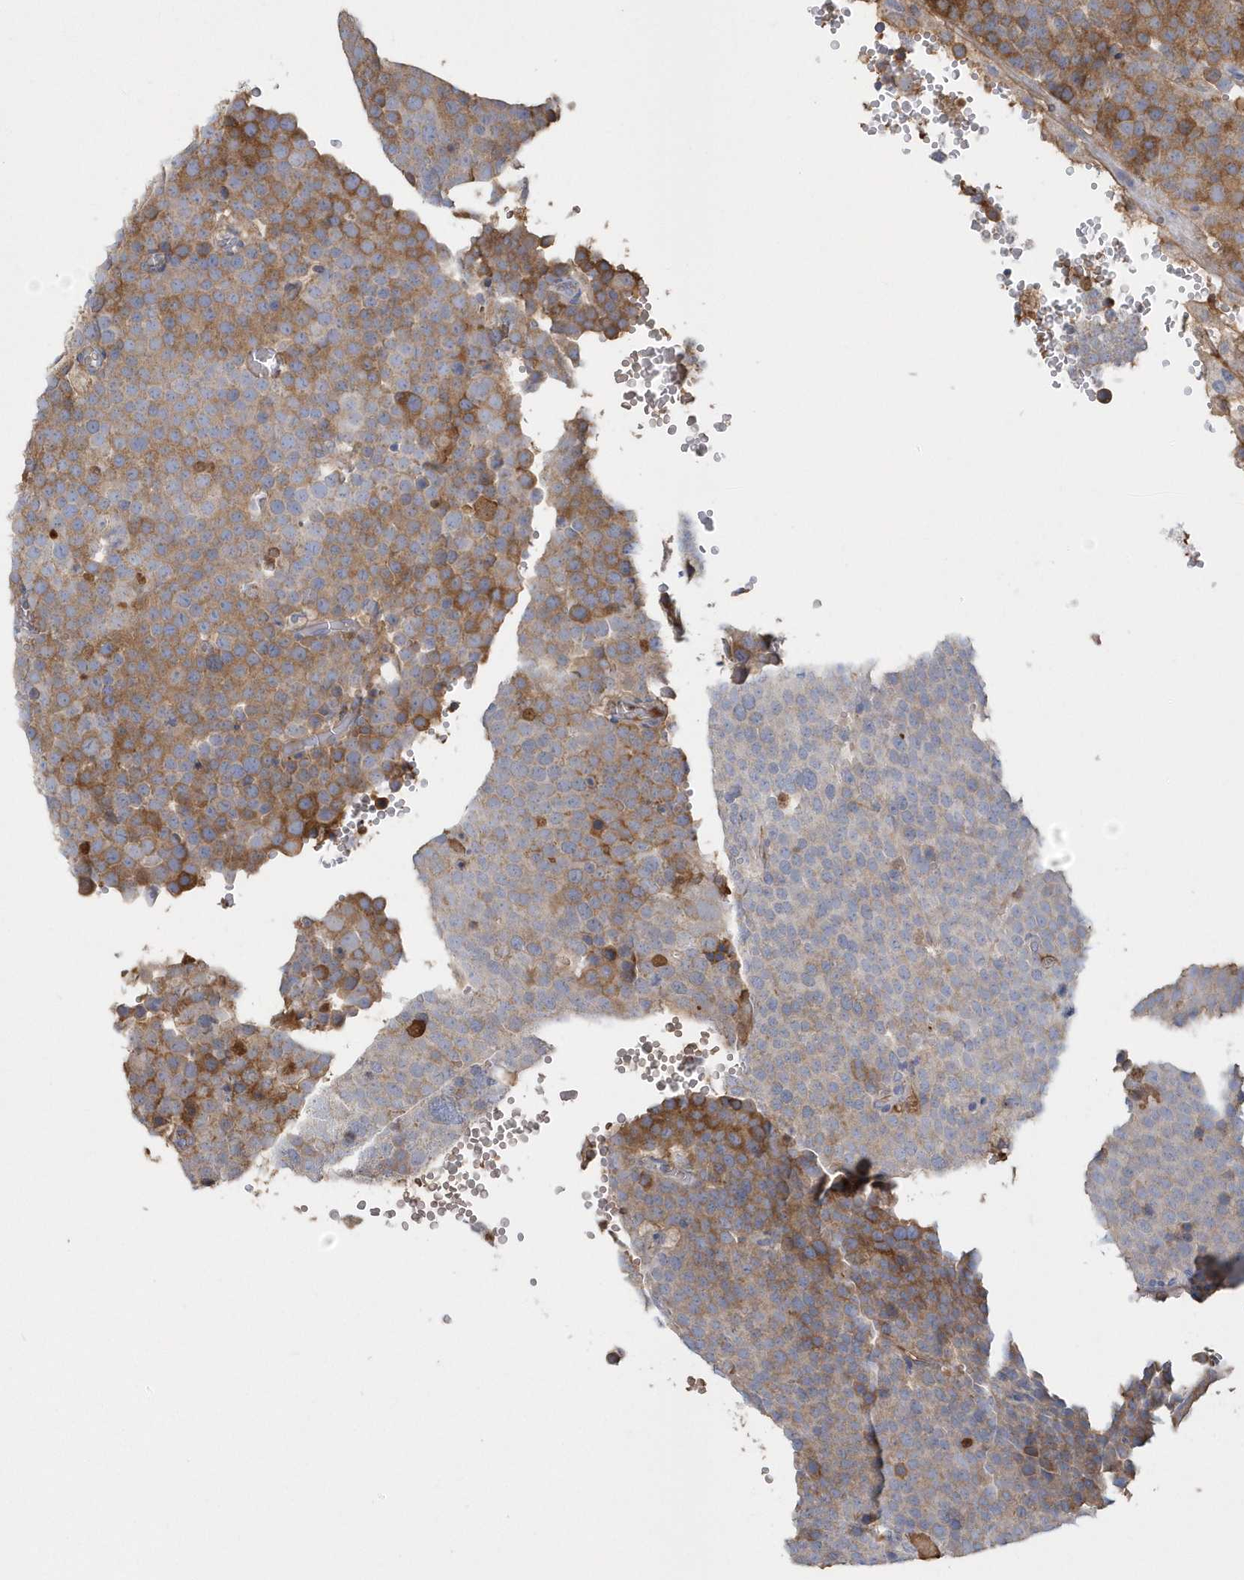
{"staining": {"intensity": "moderate", "quantity": ">75%", "location": "cytoplasmic/membranous"}, "tissue": "testis cancer", "cell_type": "Tumor cells", "image_type": "cancer", "snomed": [{"axis": "morphology", "description": "Seminoma, NOS"}, {"axis": "topography", "description": "Testis"}], "caption": "This is a histology image of immunohistochemistry (IHC) staining of seminoma (testis), which shows moderate positivity in the cytoplasmic/membranous of tumor cells.", "gene": "SPATA18", "patient": {"sex": "male", "age": 71}}